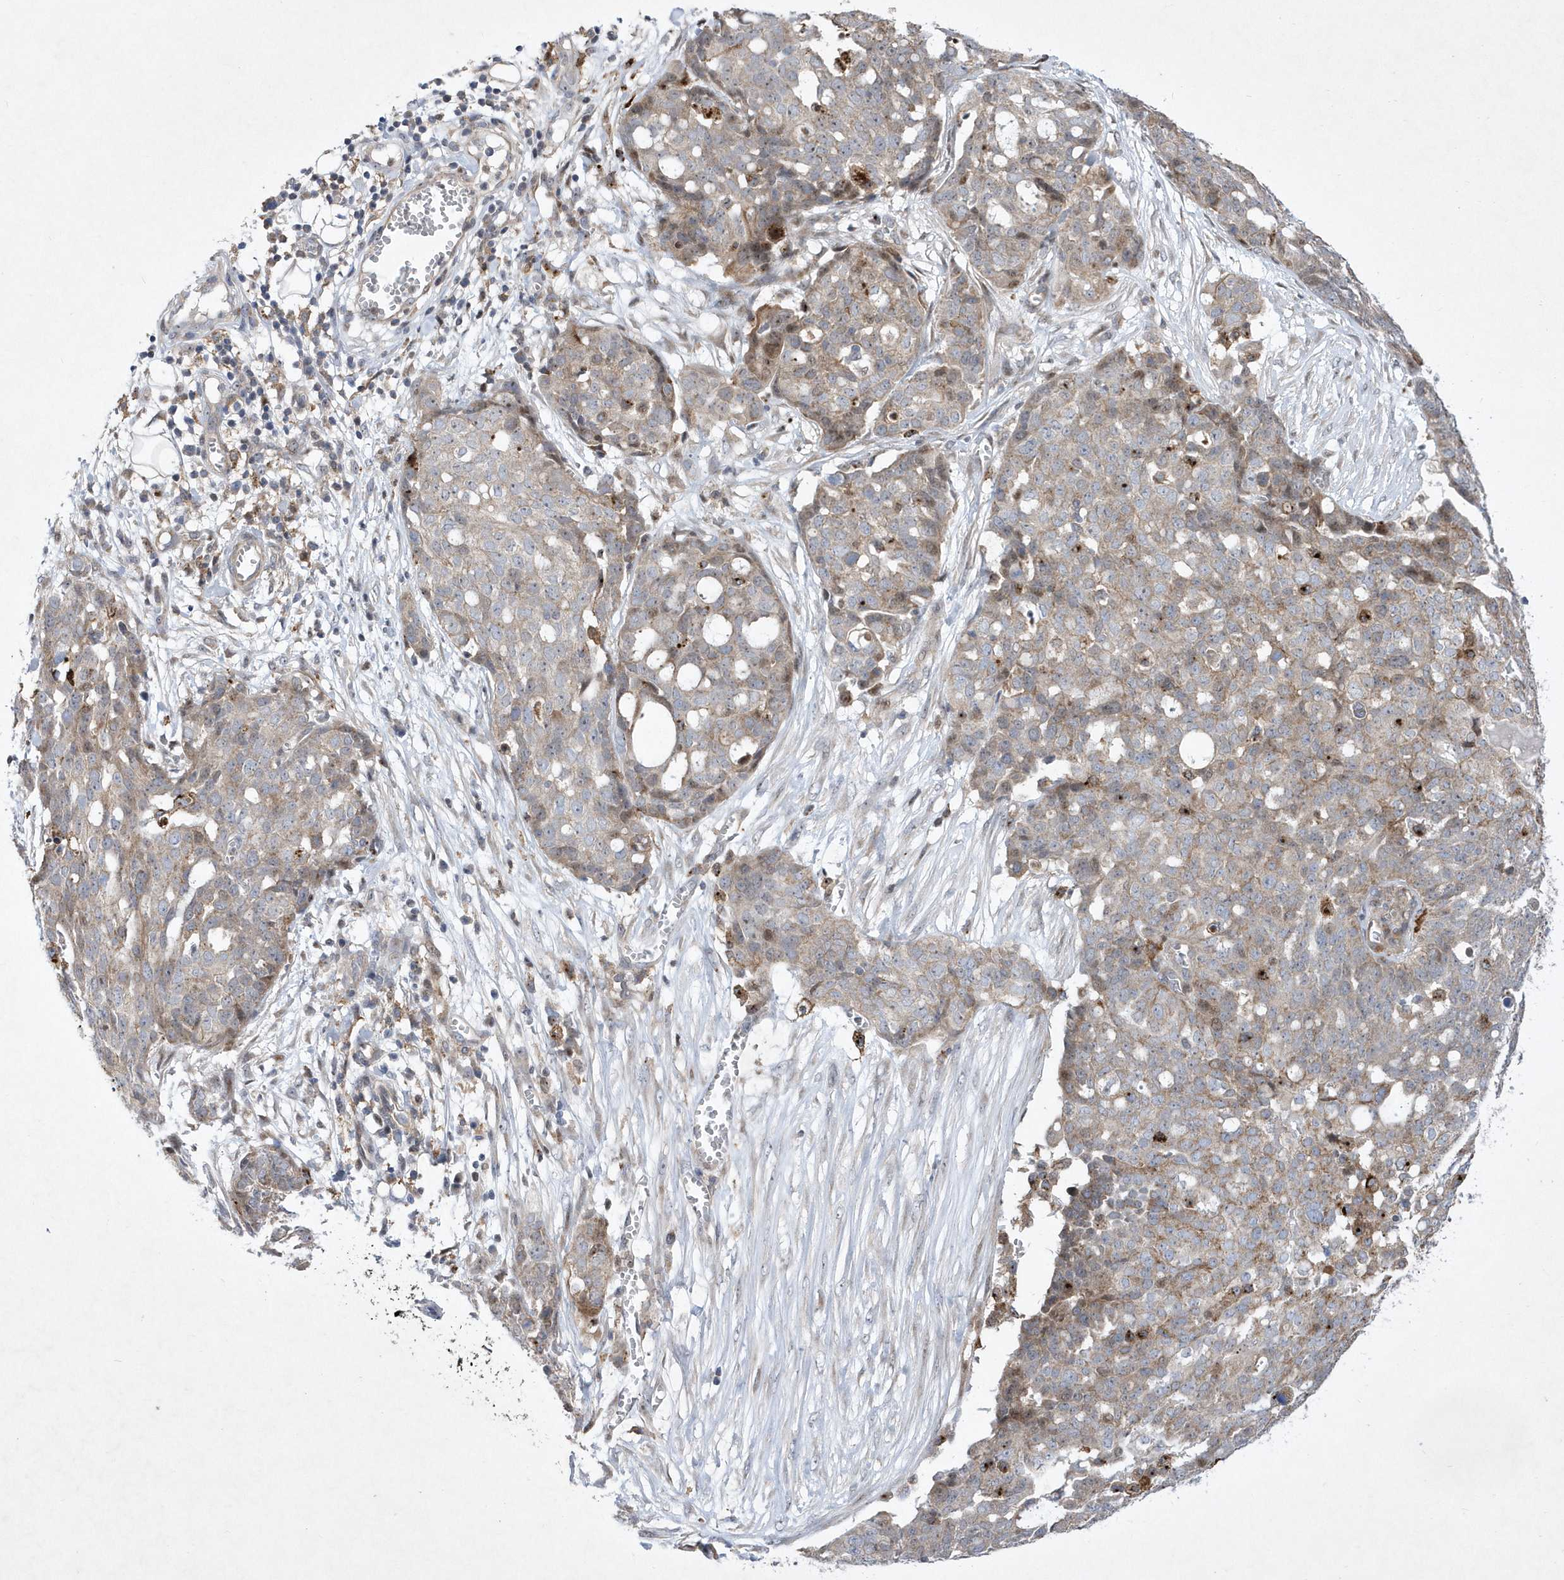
{"staining": {"intensity": "weak", "quantity": "25%-75%", "location": "cytoplasmic/membranous"}, "tissue": "ovarian cancer", "cell_type": "Tumor cells", "image_type": "cancer", "snomed": [{"axis": "morphology", "description": "Cystadenocarcinoma, serous, NOS"}, {"axis": "topography", "description": "Soft tissue"}, {"axis": "topography", "description": "Ovary"}], "caption": "High-power microscopy captured an immunohistochemistry (IHC) micrograph of ovarian serous cystadenocarcinoma, revealing weak cytoplasmic/membranous expression in approximately 25%-75% of tumor cells.", "gene": "LONRF2", "patient": {"sex": "female", "age": 57}}